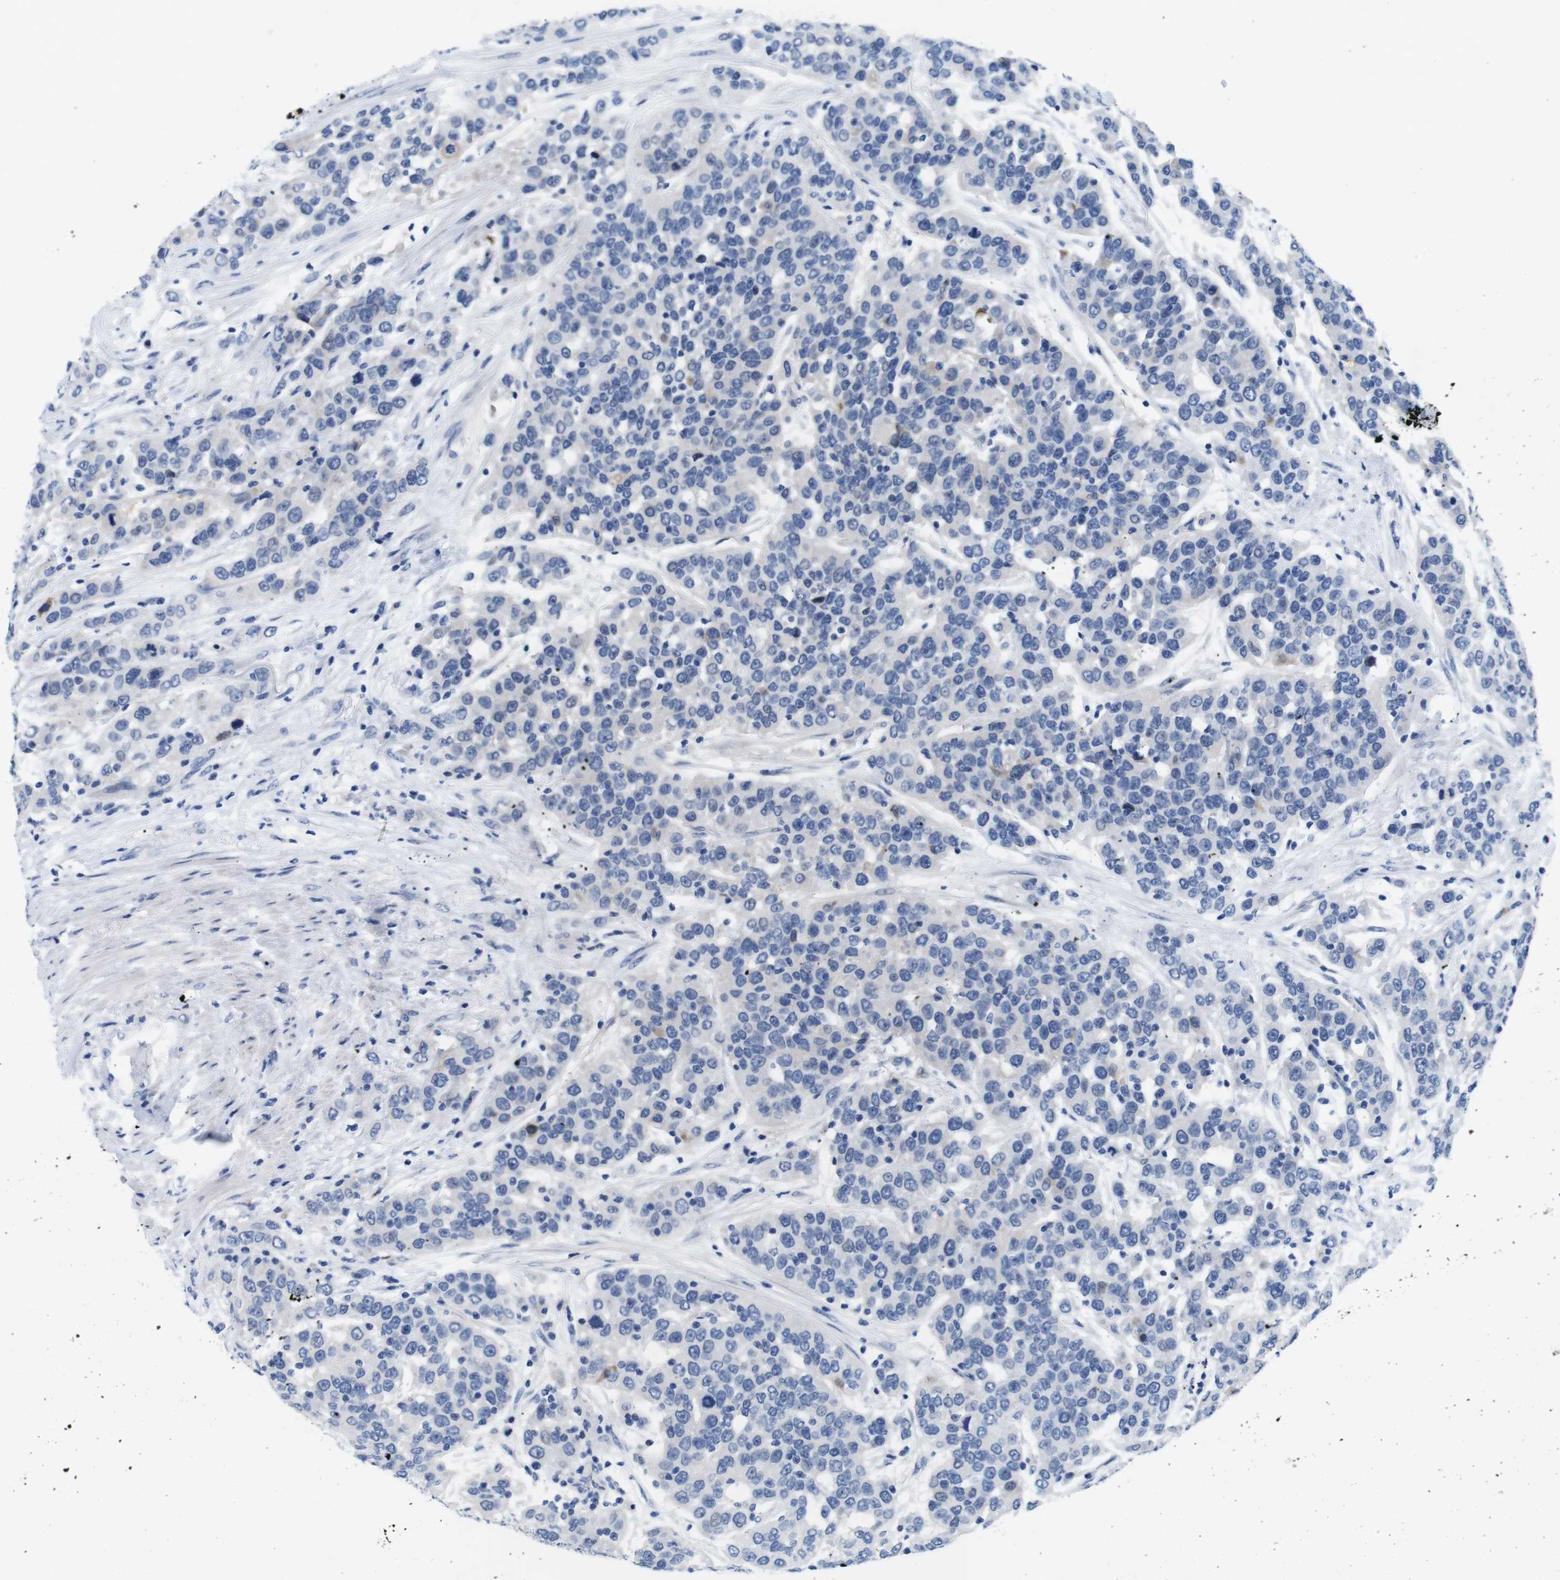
{"staining": {"intensity": "negative", "quantity": "none", "location": "none"}, "tissue": "urothelial cancer", "cell_type": "Tumor cells", "image_type": "cancer", "snomed": [{"axis": "morphology", "description": "Urothelial carcinoma, High grade"}, {"axis": "topography", "description": "Urinary bladder"}], "caption": "Protein analysis of urothelial cancer shows no significant expression in tumor cells.", "gene": "C1RL", "patient": {"sex": "female", "age": 80}}